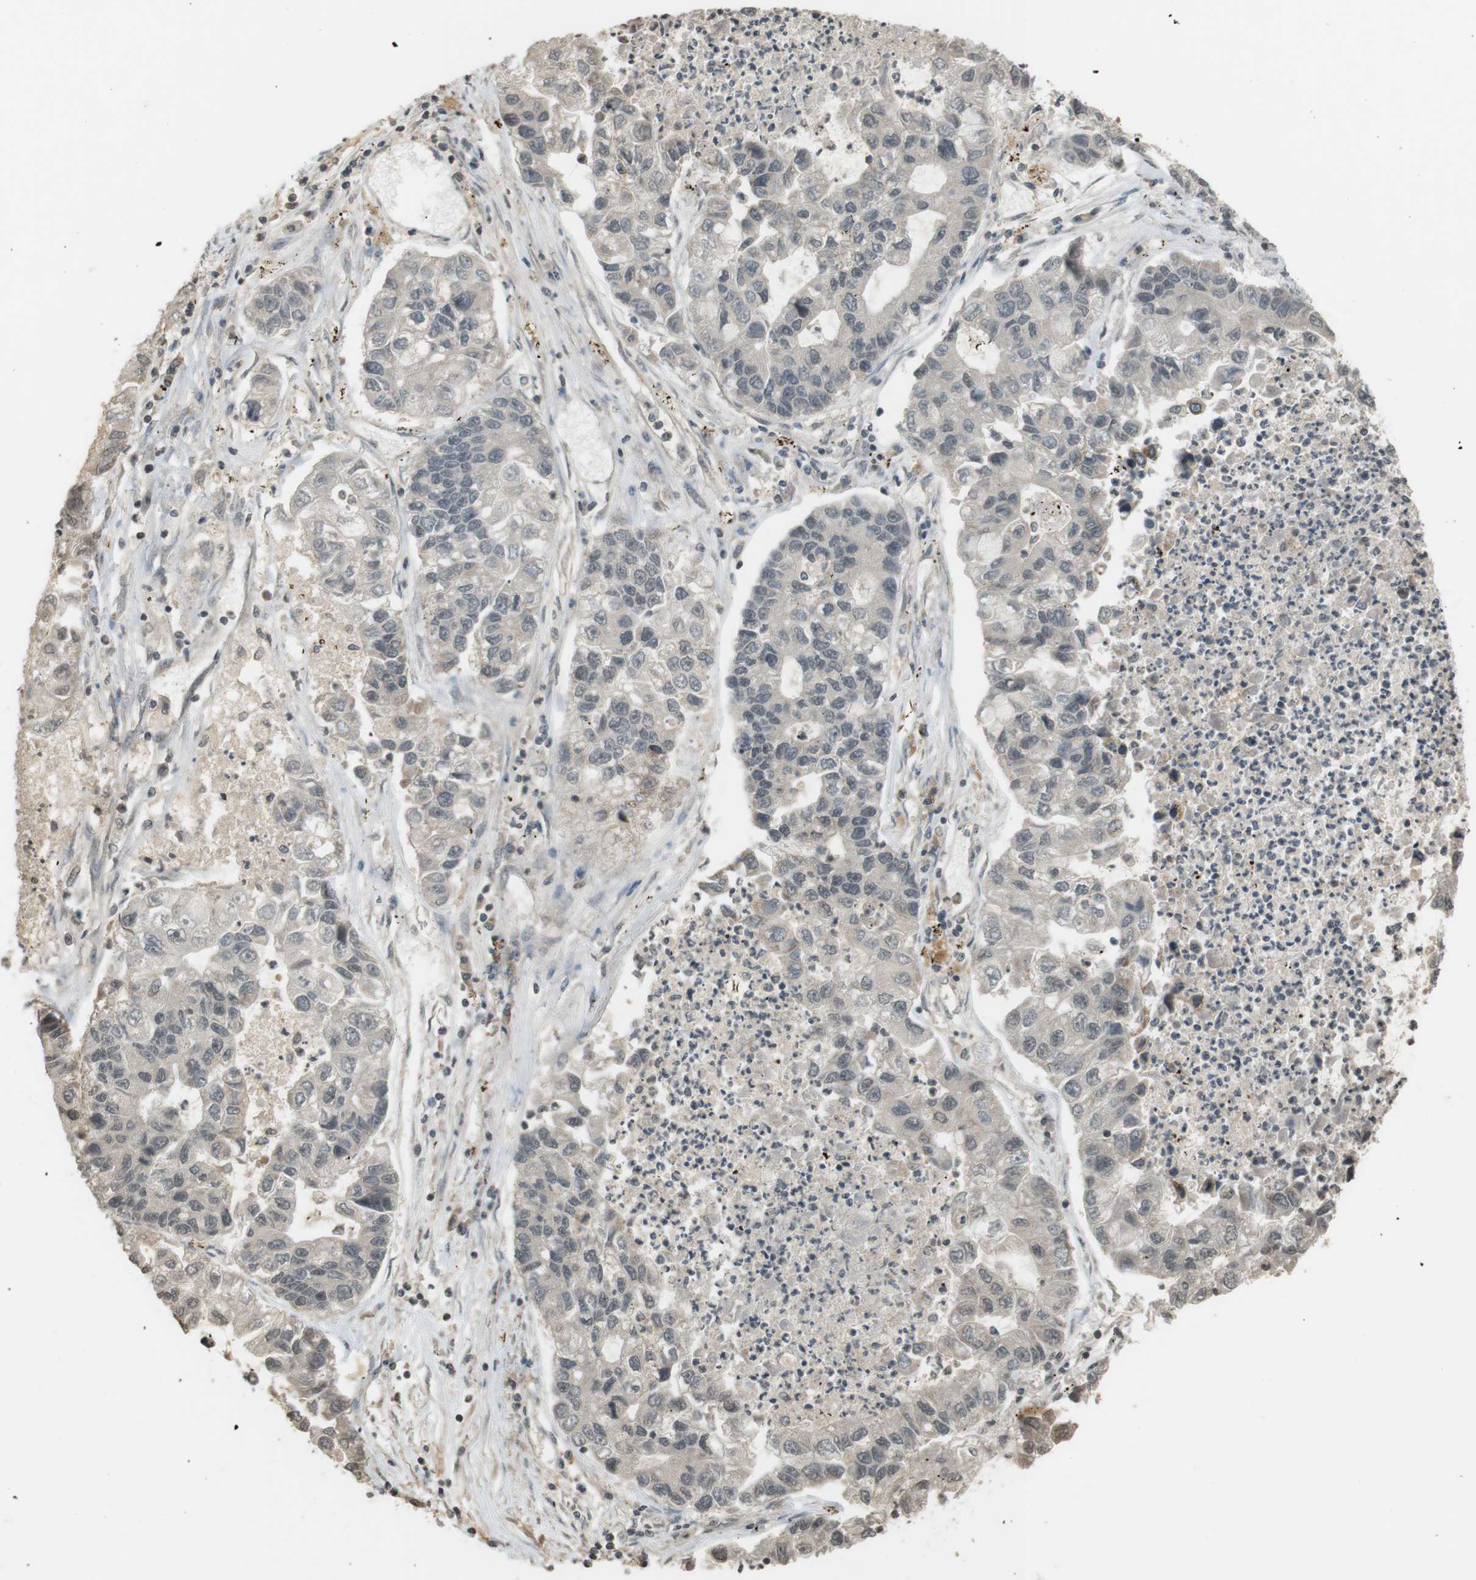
{"staining": {"intensity": "negative", "quantity": "none", "location": "none"}, "tissue": "lung cancer", "cell_type": "Tumor cells", "image_type": "cancer", "snomed": [{"axis": "morphology", "description": "Adenocarcinoma, NOS"}, {"axis": "topography", "description": "Lung"}], "caption": "This is an immunohistochemistry photomicrograph of human adenocarcinoma (lung). There is no staining in tumor cells.", "gene": "SRR", "patient": {"sex": "female", "age": 51}}